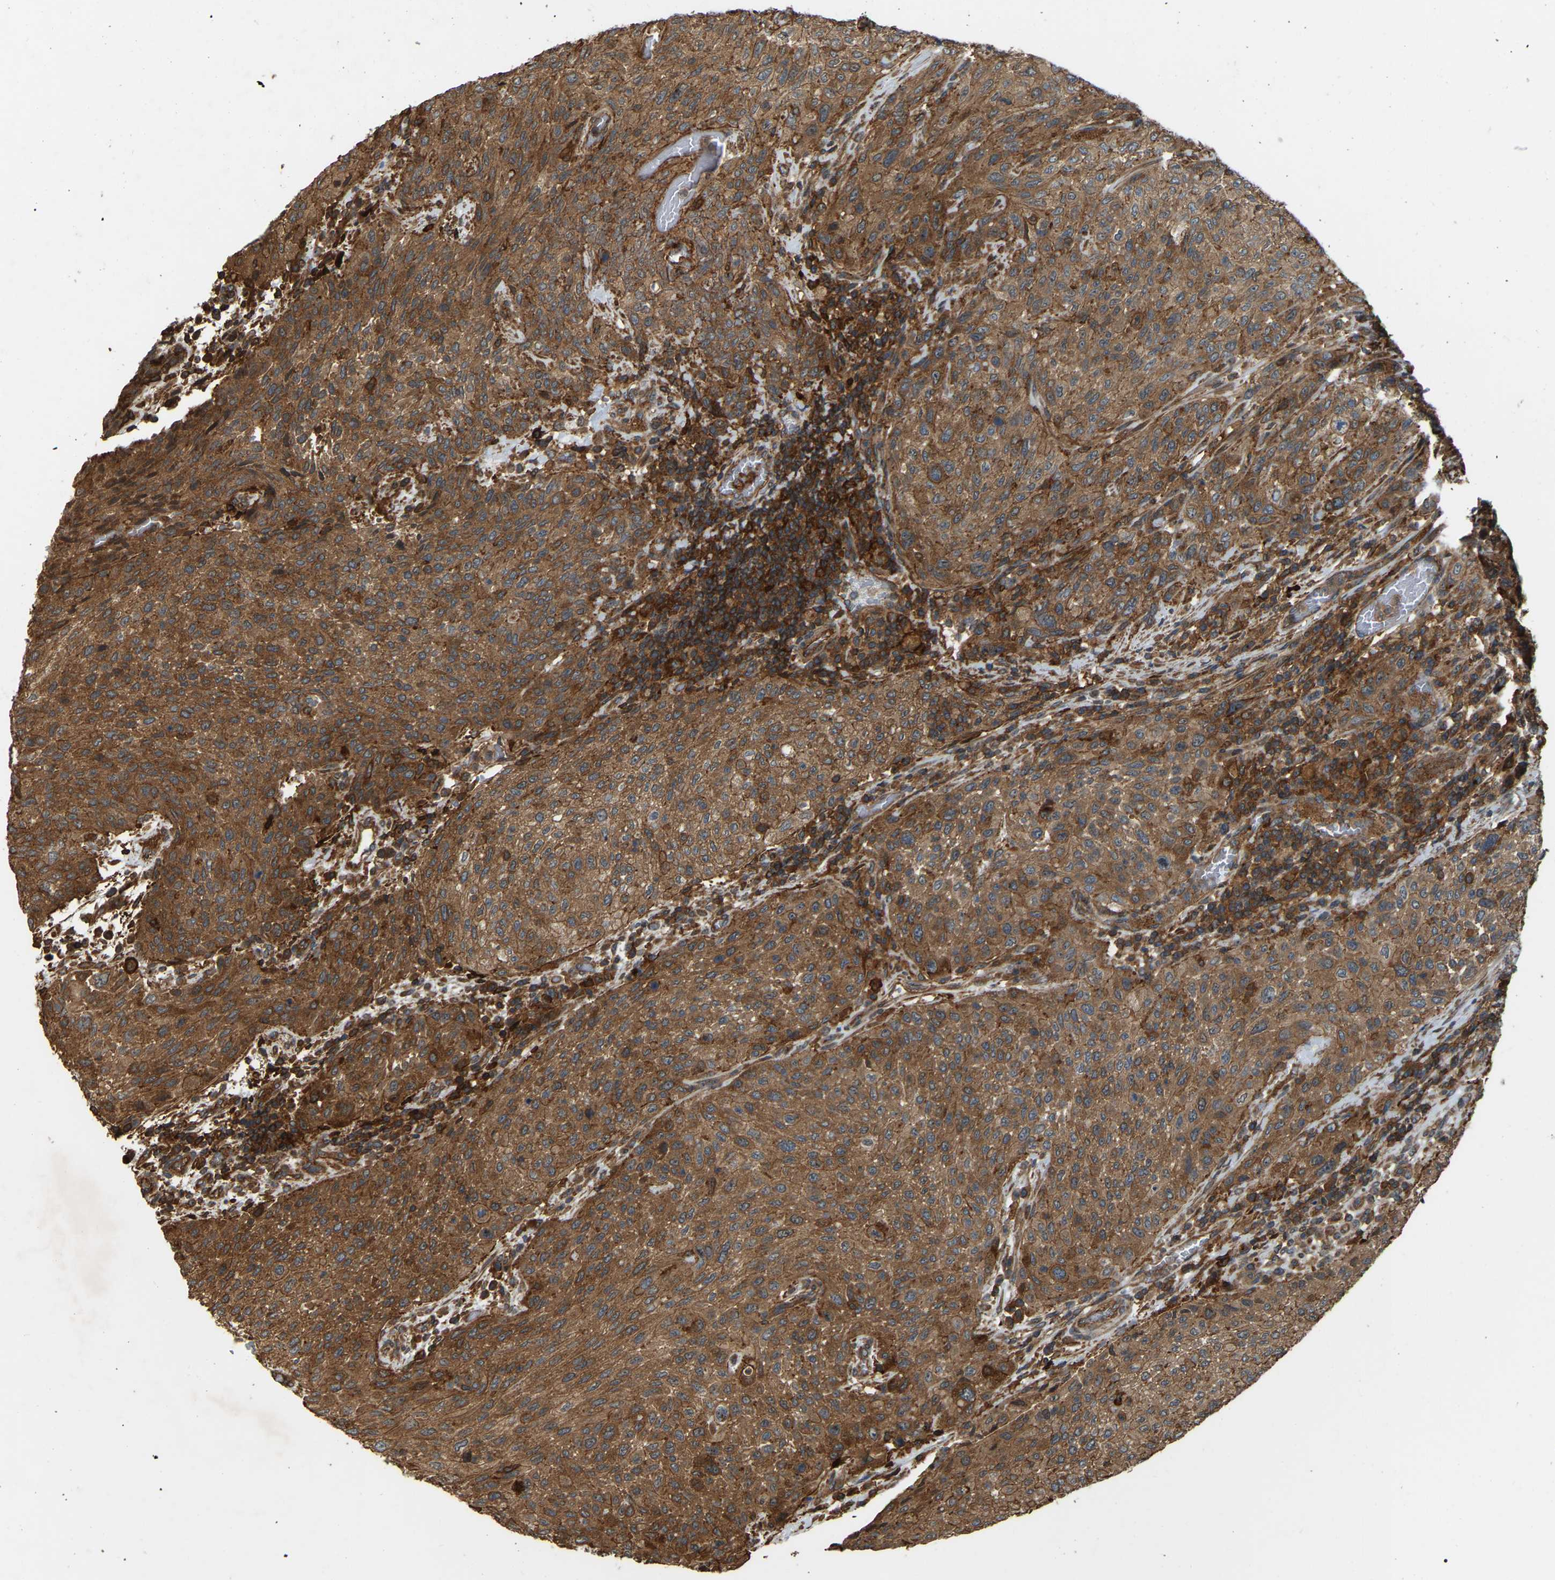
{"staining": {"intensity": "moderate", "quantity": ">75%", "location": "cytoplasmic/membranous"}, "tissue": "urothelial cancer", "cell_type": "Tumor cells", "image_type": "cancer", "snomed": [{"axis": "morphology", "description": "Urothelial carcinoma, Low grade"}, {"axis": "morphology", "description": "Urothelial carcinoma, High grade"}, {"axis": "topography", "description": "Urinary bladder"}], "caption": "A brown stain shows moderate cytoplasmic/membranous positivity of a protein in urothelial carcinoma (low-grade) tumor cells. (DAB IHC with brightfield microscopy, high magnification).", "gene": "SAMD9L", "patient": {"sex": "male", "age": 35}}